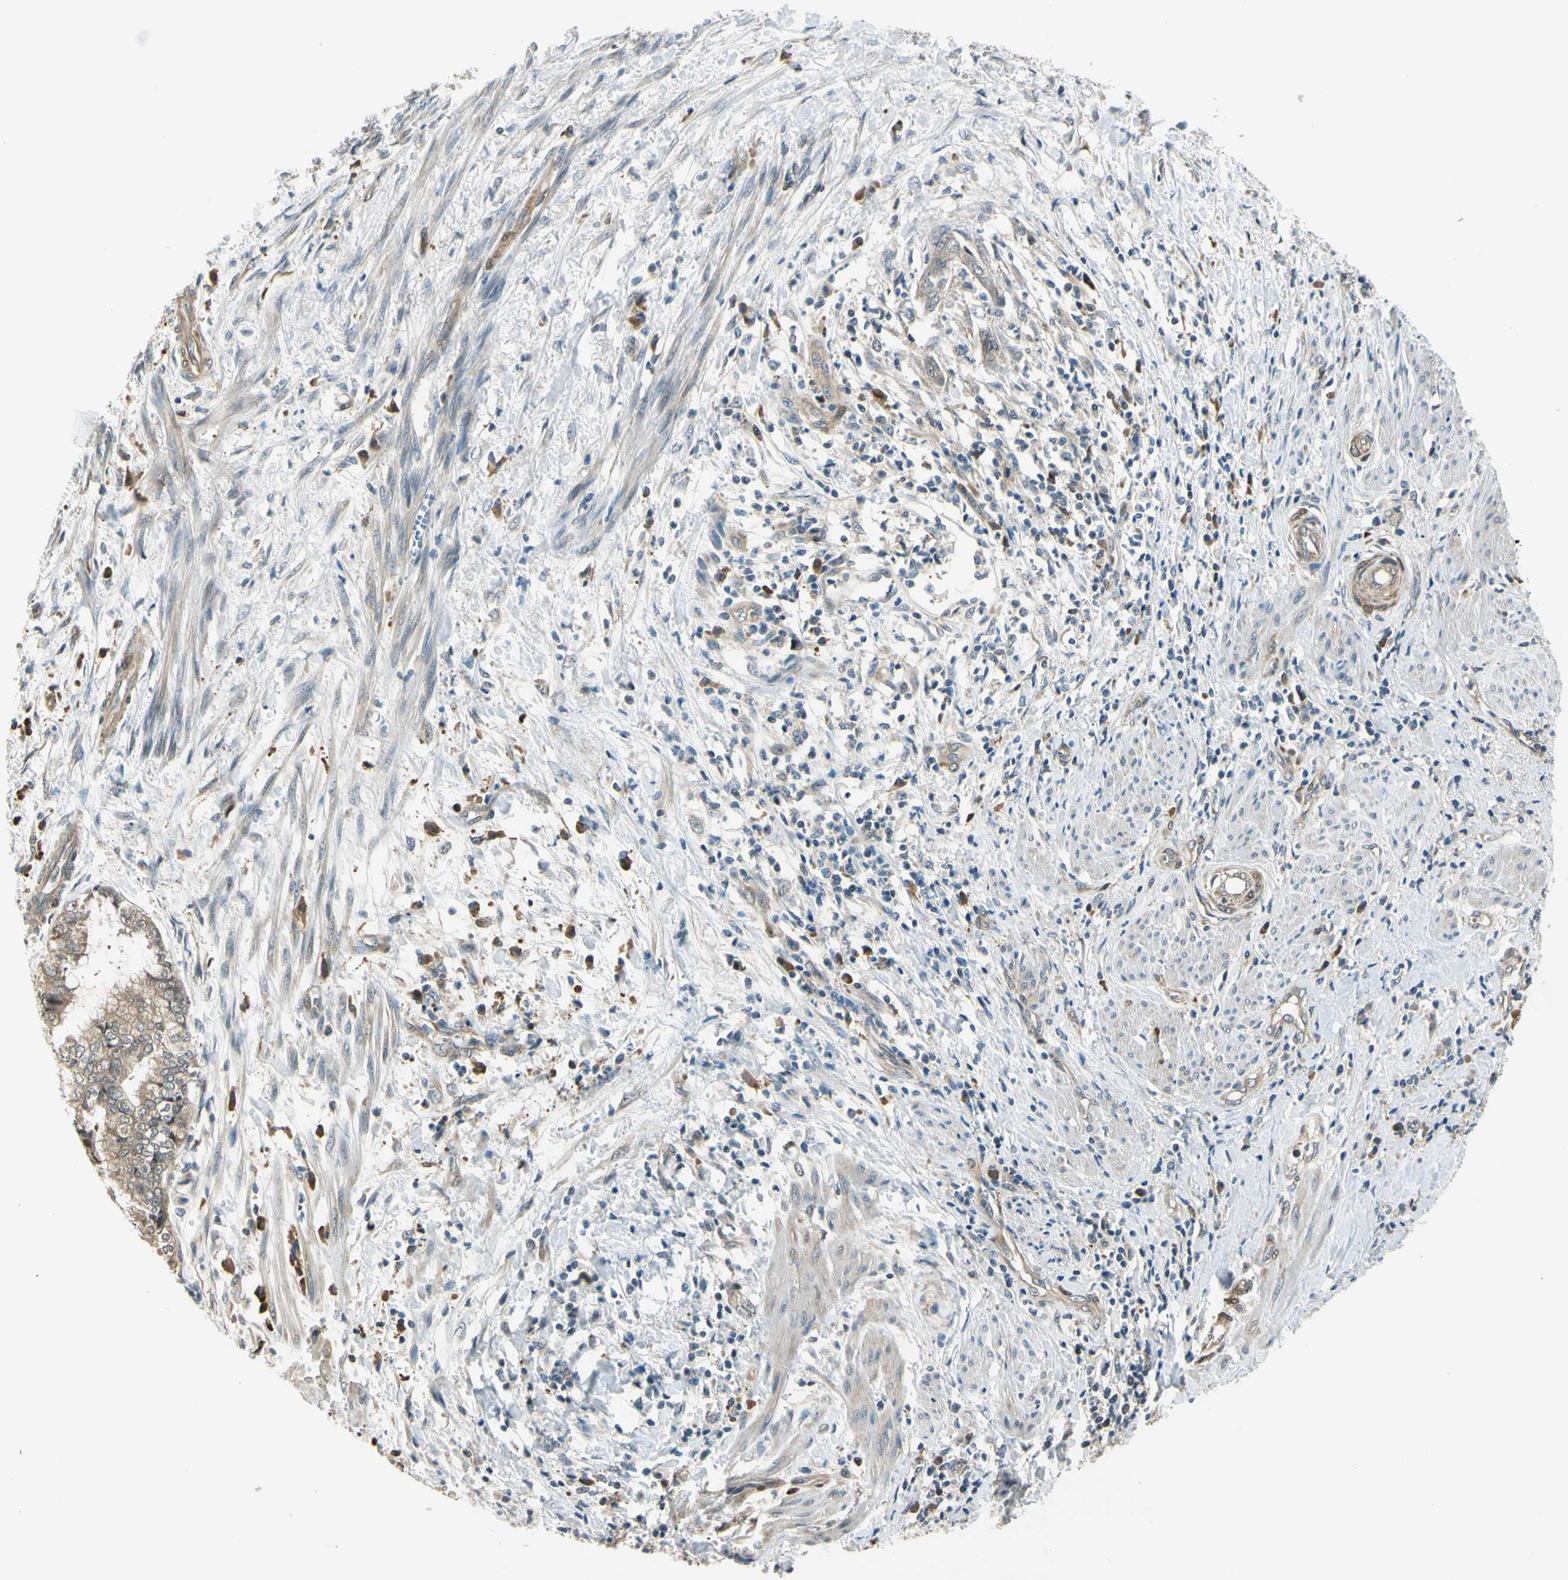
{"staining": {"intensity": "weak", "quantity": ">75%", "location": "cytoplasmic/membranous"}, "tissue": "endometrial cancer", "cell_type": "Tumor cells", "image_type": "cancer", "snomed": [{"axis": "morphology", "description": "Necrosis, NOS"}, {"axis": "morphology", "description": "Adenocarcinoma, NOS"}, {"axis": "topography", "description": "Endometrium"}], "caption": "Brown immunohistochemical staining in adenocarcinoma (endometrial) exhibits weak cytoplasmic/membranous expression in about >75% of tumor cells.", "gene": "RASGRF1", "patient": {"sex": "female", "age": 79}}